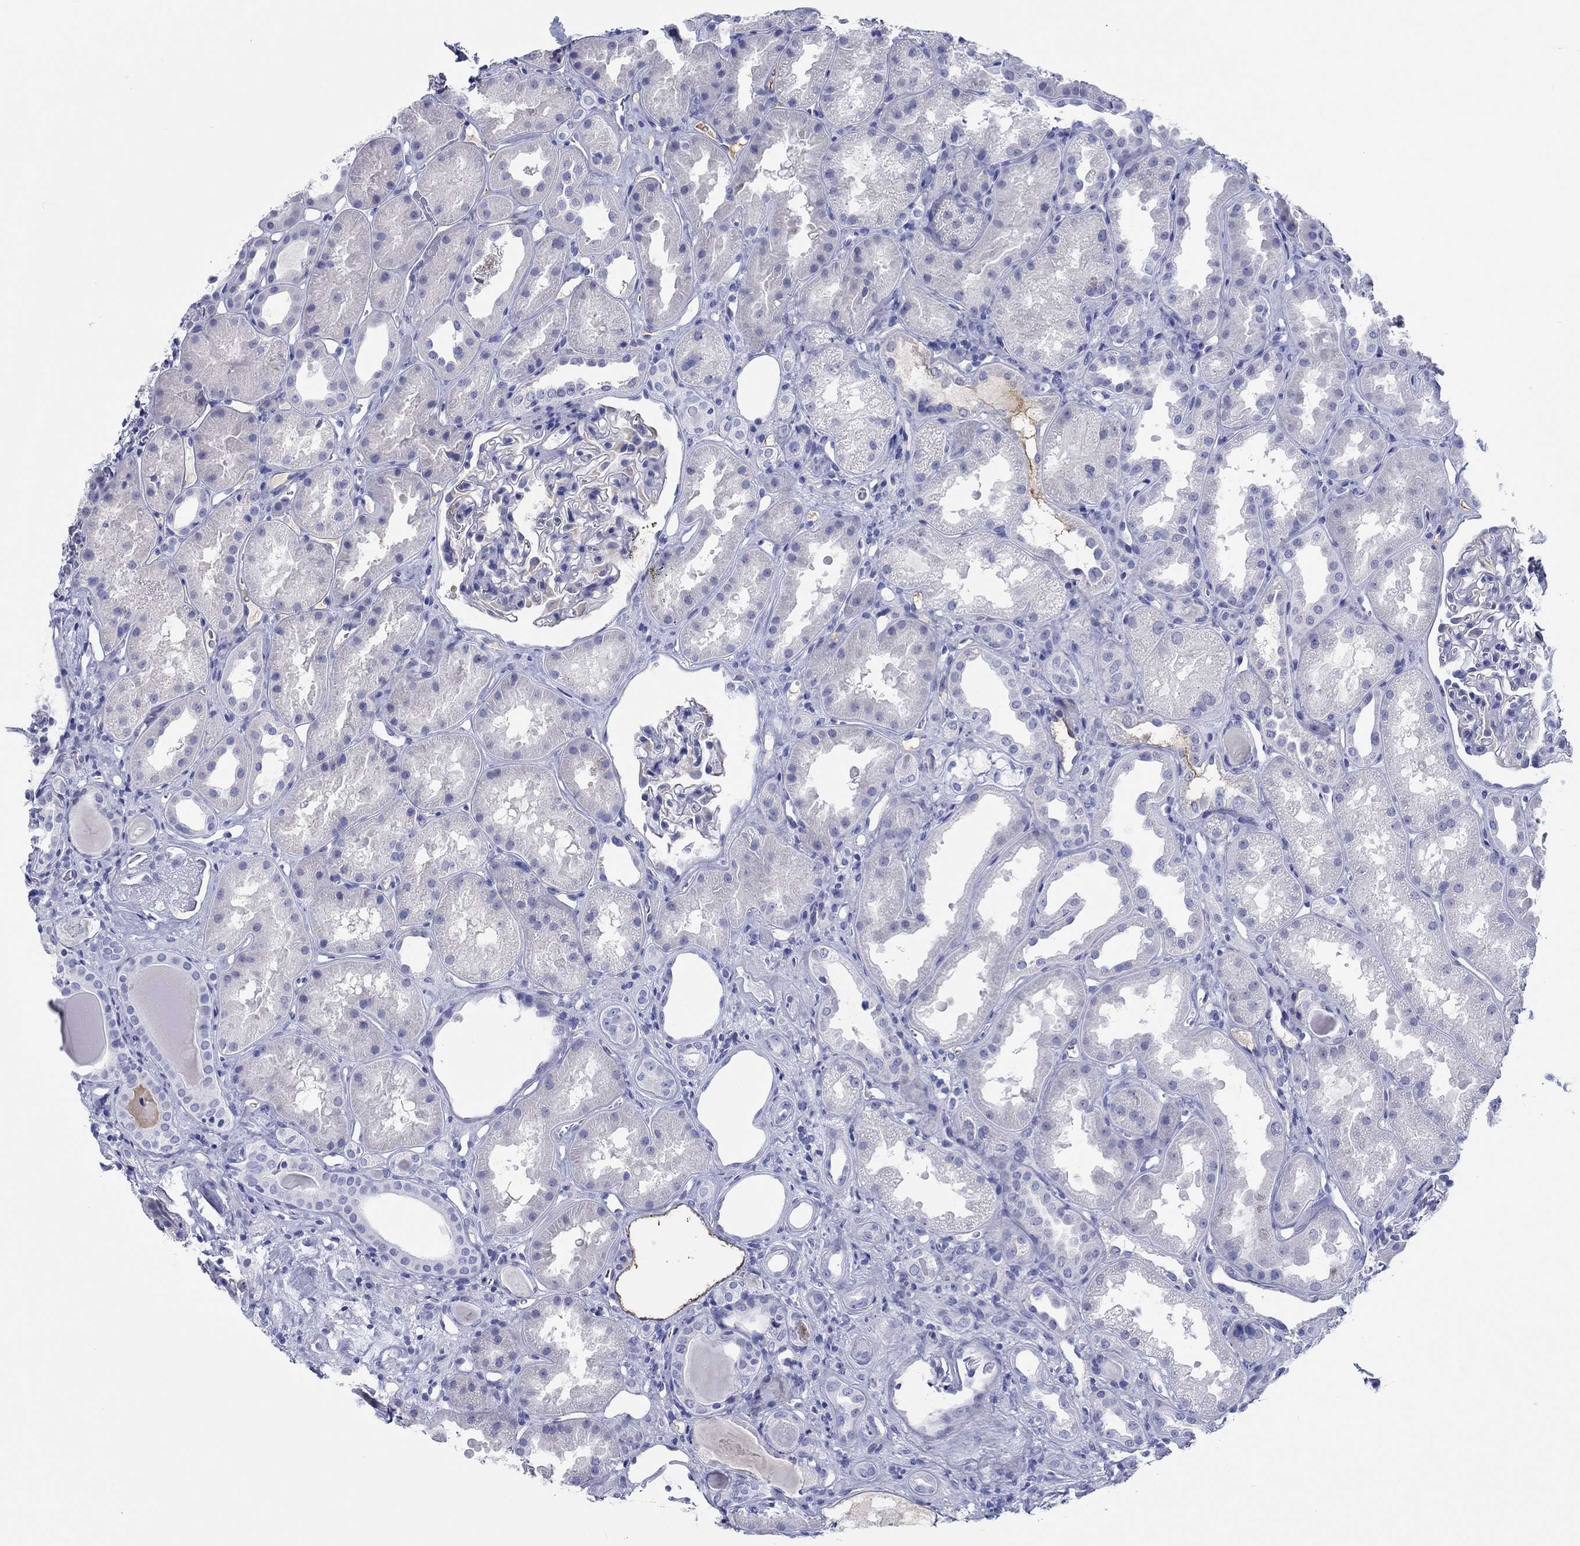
{"staining": {"intensity": "negative", "quantity": "none", "location": "none"}, "tissue": "kidney", "cell_type": "Cells in glomeruli", "image_type": "normal", "snomed": [{"axis": "morphology", "description": "Normal tissue, NOS"}, {"axis": "topography", "description": "Kidney"}], "caption": "A high-resolution photomicrograph shows IHC staining of benign kidney, which displays no significant expression in cells in glomeruli. (DAB immunohistochemistry (IHC) visualized using brightfield microscopy, high magnification).", "gene": "CDY1B", "patient": {"sex": "male", "age": 61}}